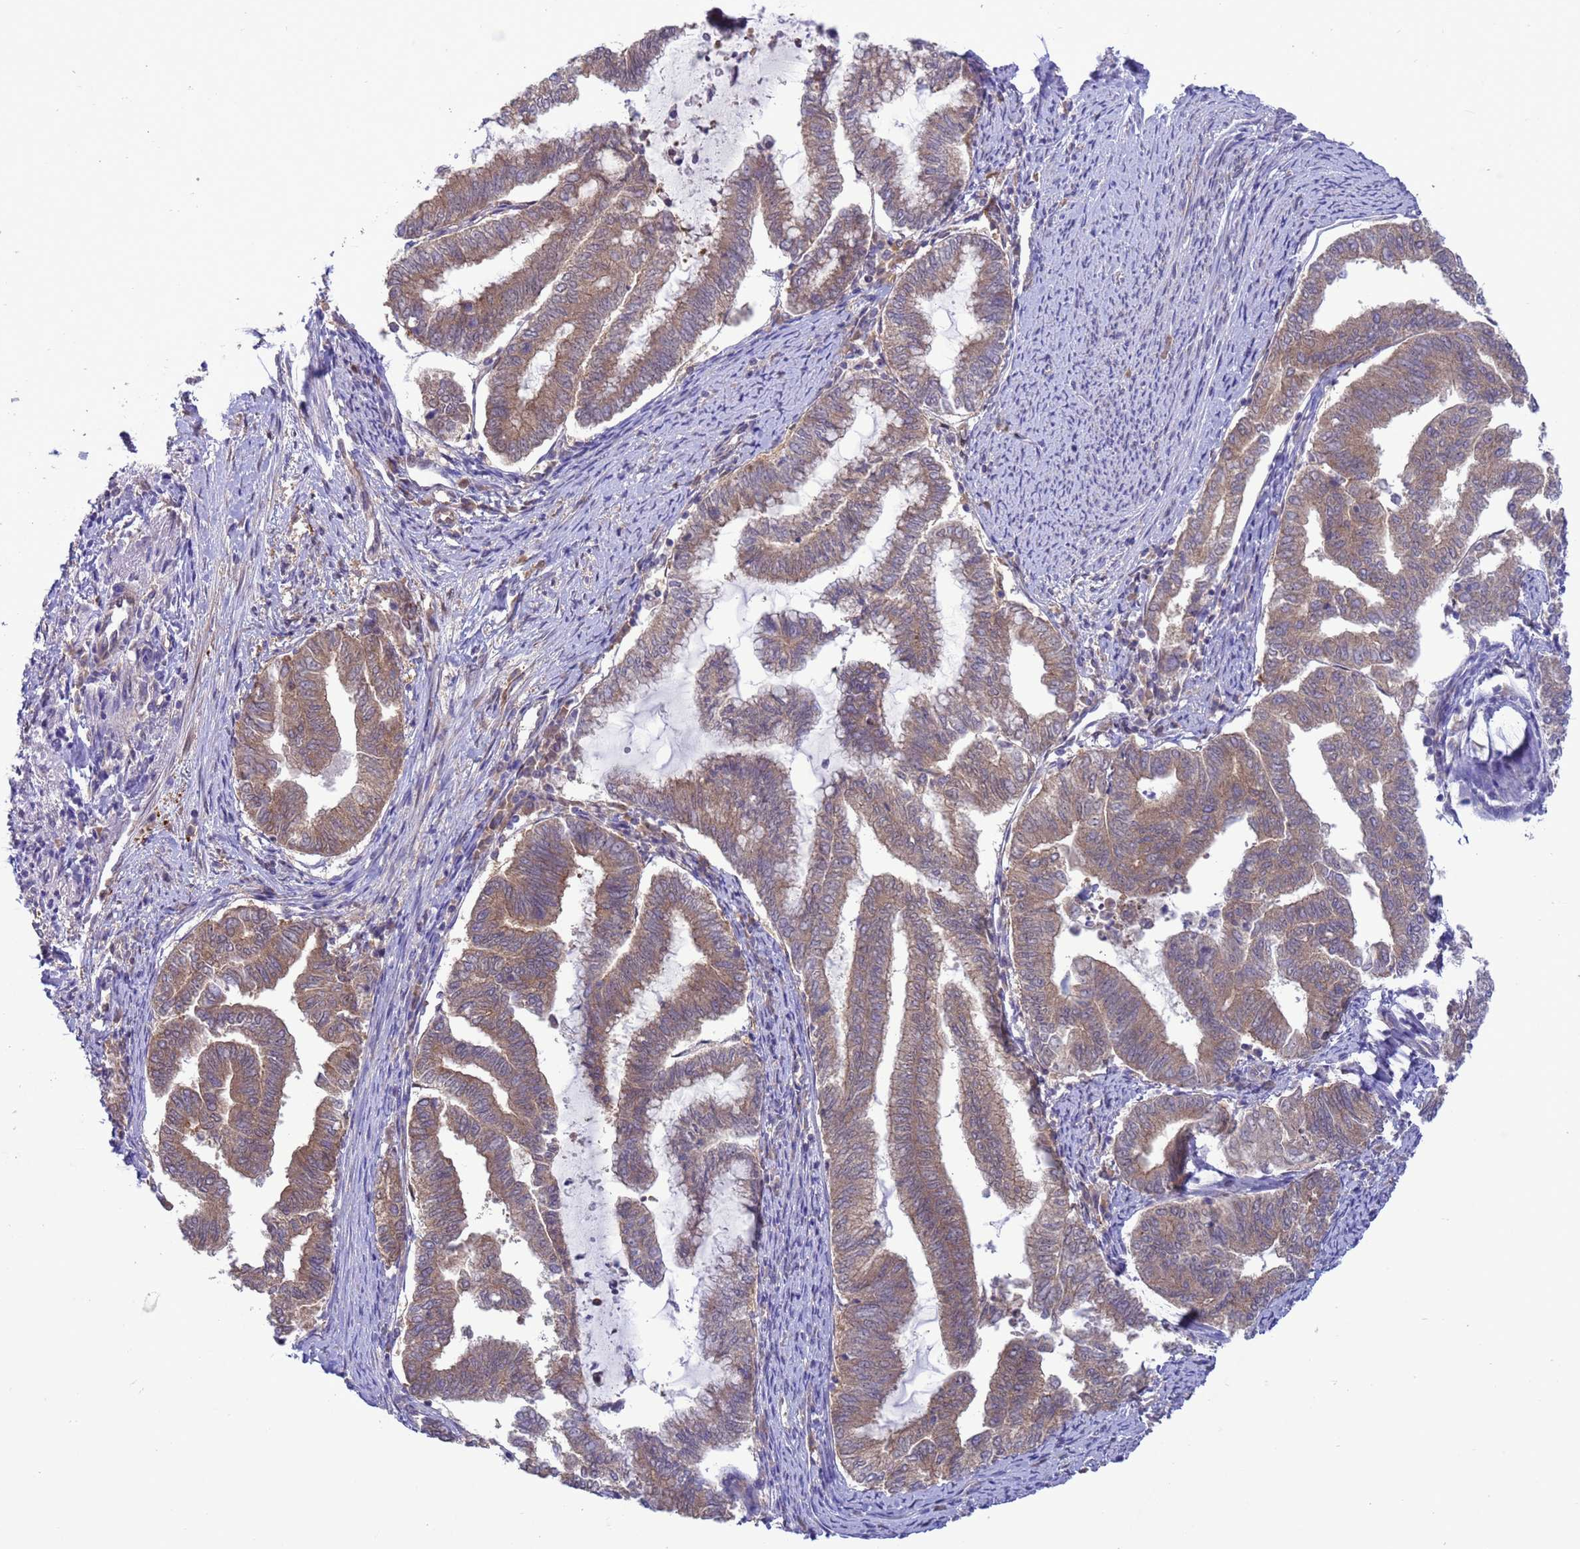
{"staining": {"intensity": "moderate", "quantity": ">75%", "location": "cytoplasmic/membranous"}, "tissue": "endometrial cancer", "cell_type": "Tumor cells", "image_type": "cancer", "snomed": [{"axis": "morphology", "description": "Adenocarcinoma, NOS"}, {"axis": "topography", "description": "Endometrium"}], "caption": "Protein expression analysis of endometrial cancer reveals moderate cytoplasmic/membranous positivity in approximately >75% of tumor cells.", "gene": "ZNF461", "patient": {"sex": "female", "age": 79}}